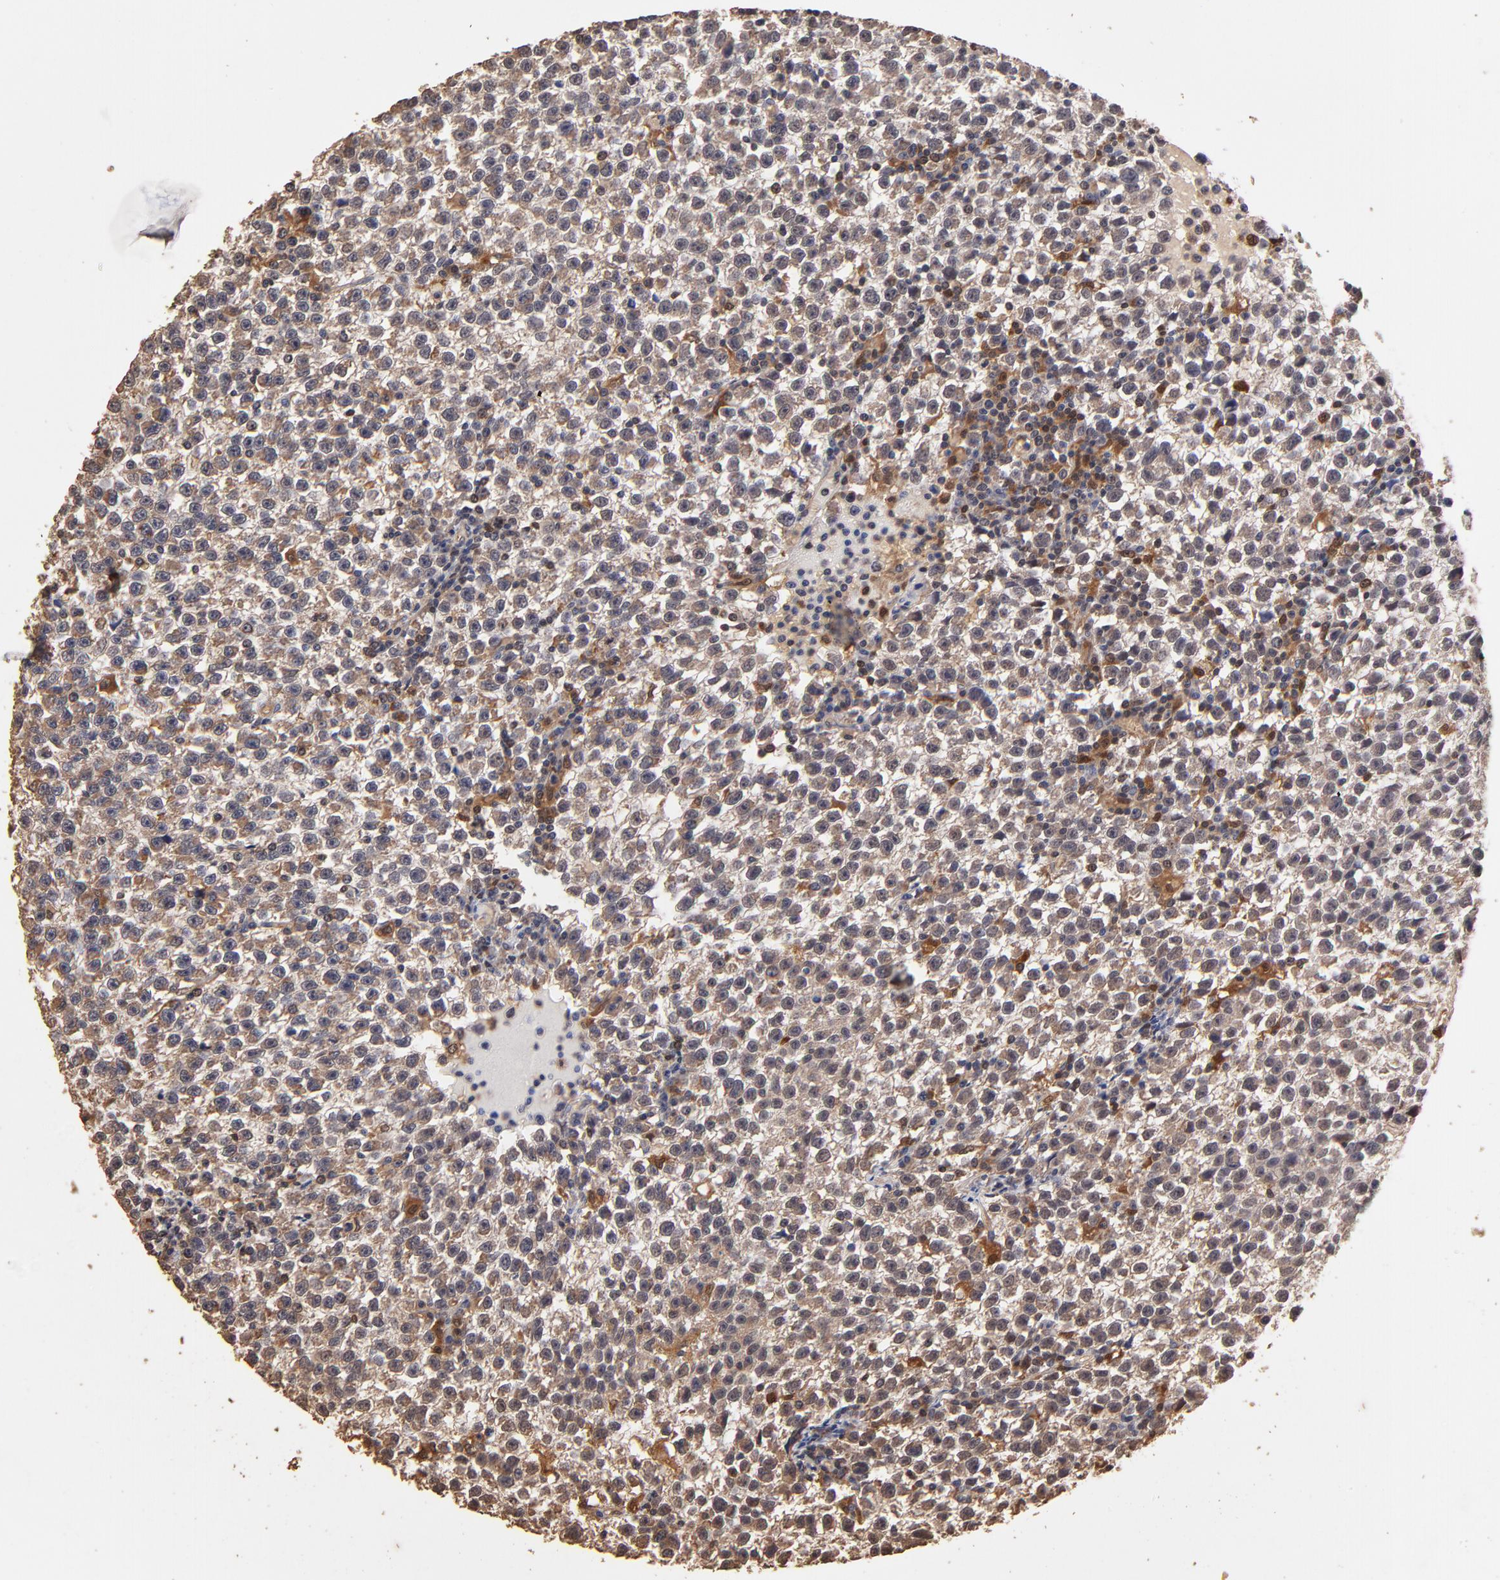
{"staining": {"intensity": "weak", "quantity": ">75%", "location": "cytoplasmic/membranous"}, "tissue": "testis cancer", "cell_type": "Tumor cells", "image_type": "cancer", "snomed": [{"axis": "morphology", "description": "Seminoma, NOS"}, {"axis": "topography", "description": "Testis"}], "caption": "Brown immunohistochemical staining in human seminoma (testis) displays weak cytoplasmic/membranous staining in about >75% of tumor cells.", "gene": "CASP1", "patient": {"sex": "male", "age": 35}}